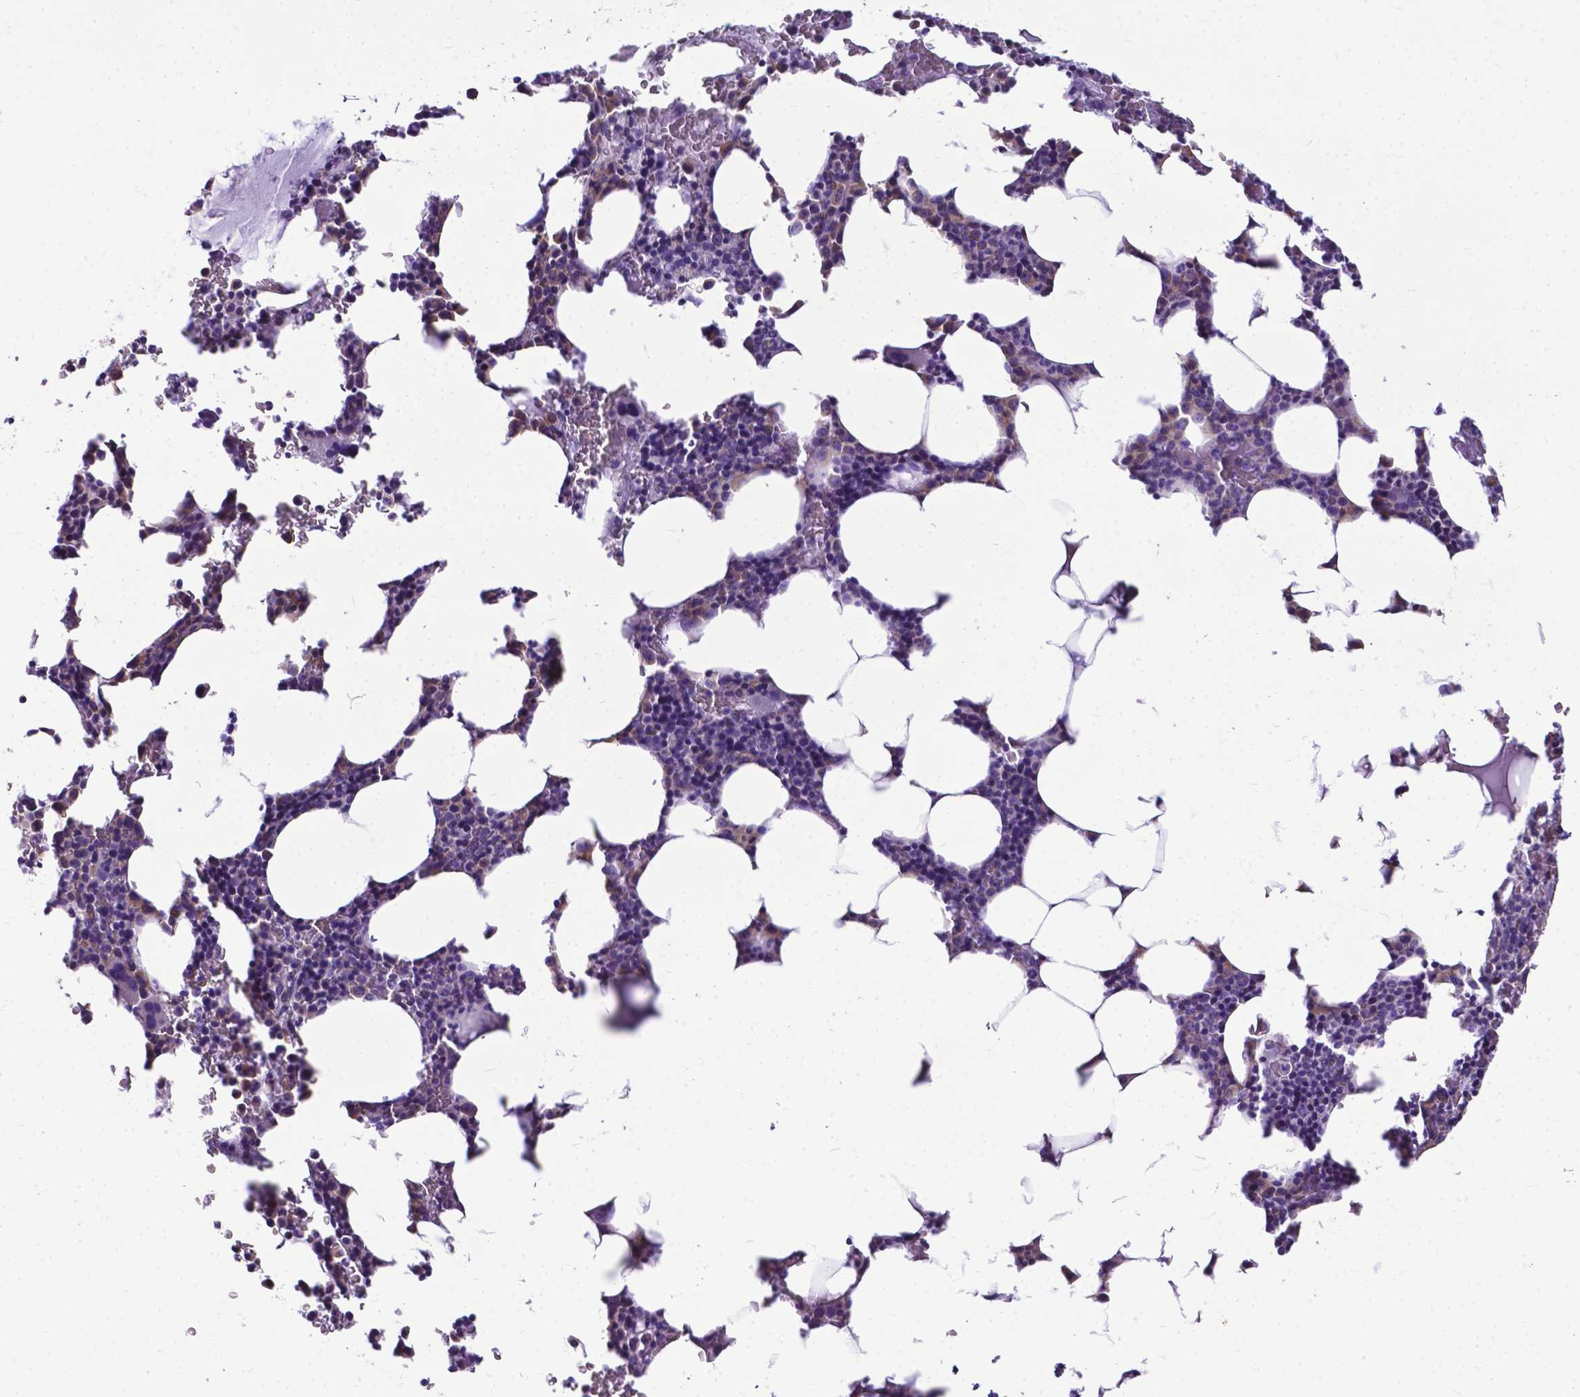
{"staining": {"intensity": "moderate", "quantity": "<25%", "location": "cytoplasmic/membranous"}, "tissue": "bone marrow", "cell_type": "Hematopoietic cells", "image_type": "normal", "snomed": [{"axis": "morphology", "description": "Normal tissue, NOS"}, {"axis": "topography", "description": "Bone marrow"}], "caption": "High-power microscopy captured an immunohistochemistry histopathology image of normal bone marrow, revealing moderate cytoplasmic/membranous expression in about <25% of hematopoietic cells.", "gene": "RPL6", "patient": {"sex": "male", "age": 73}}